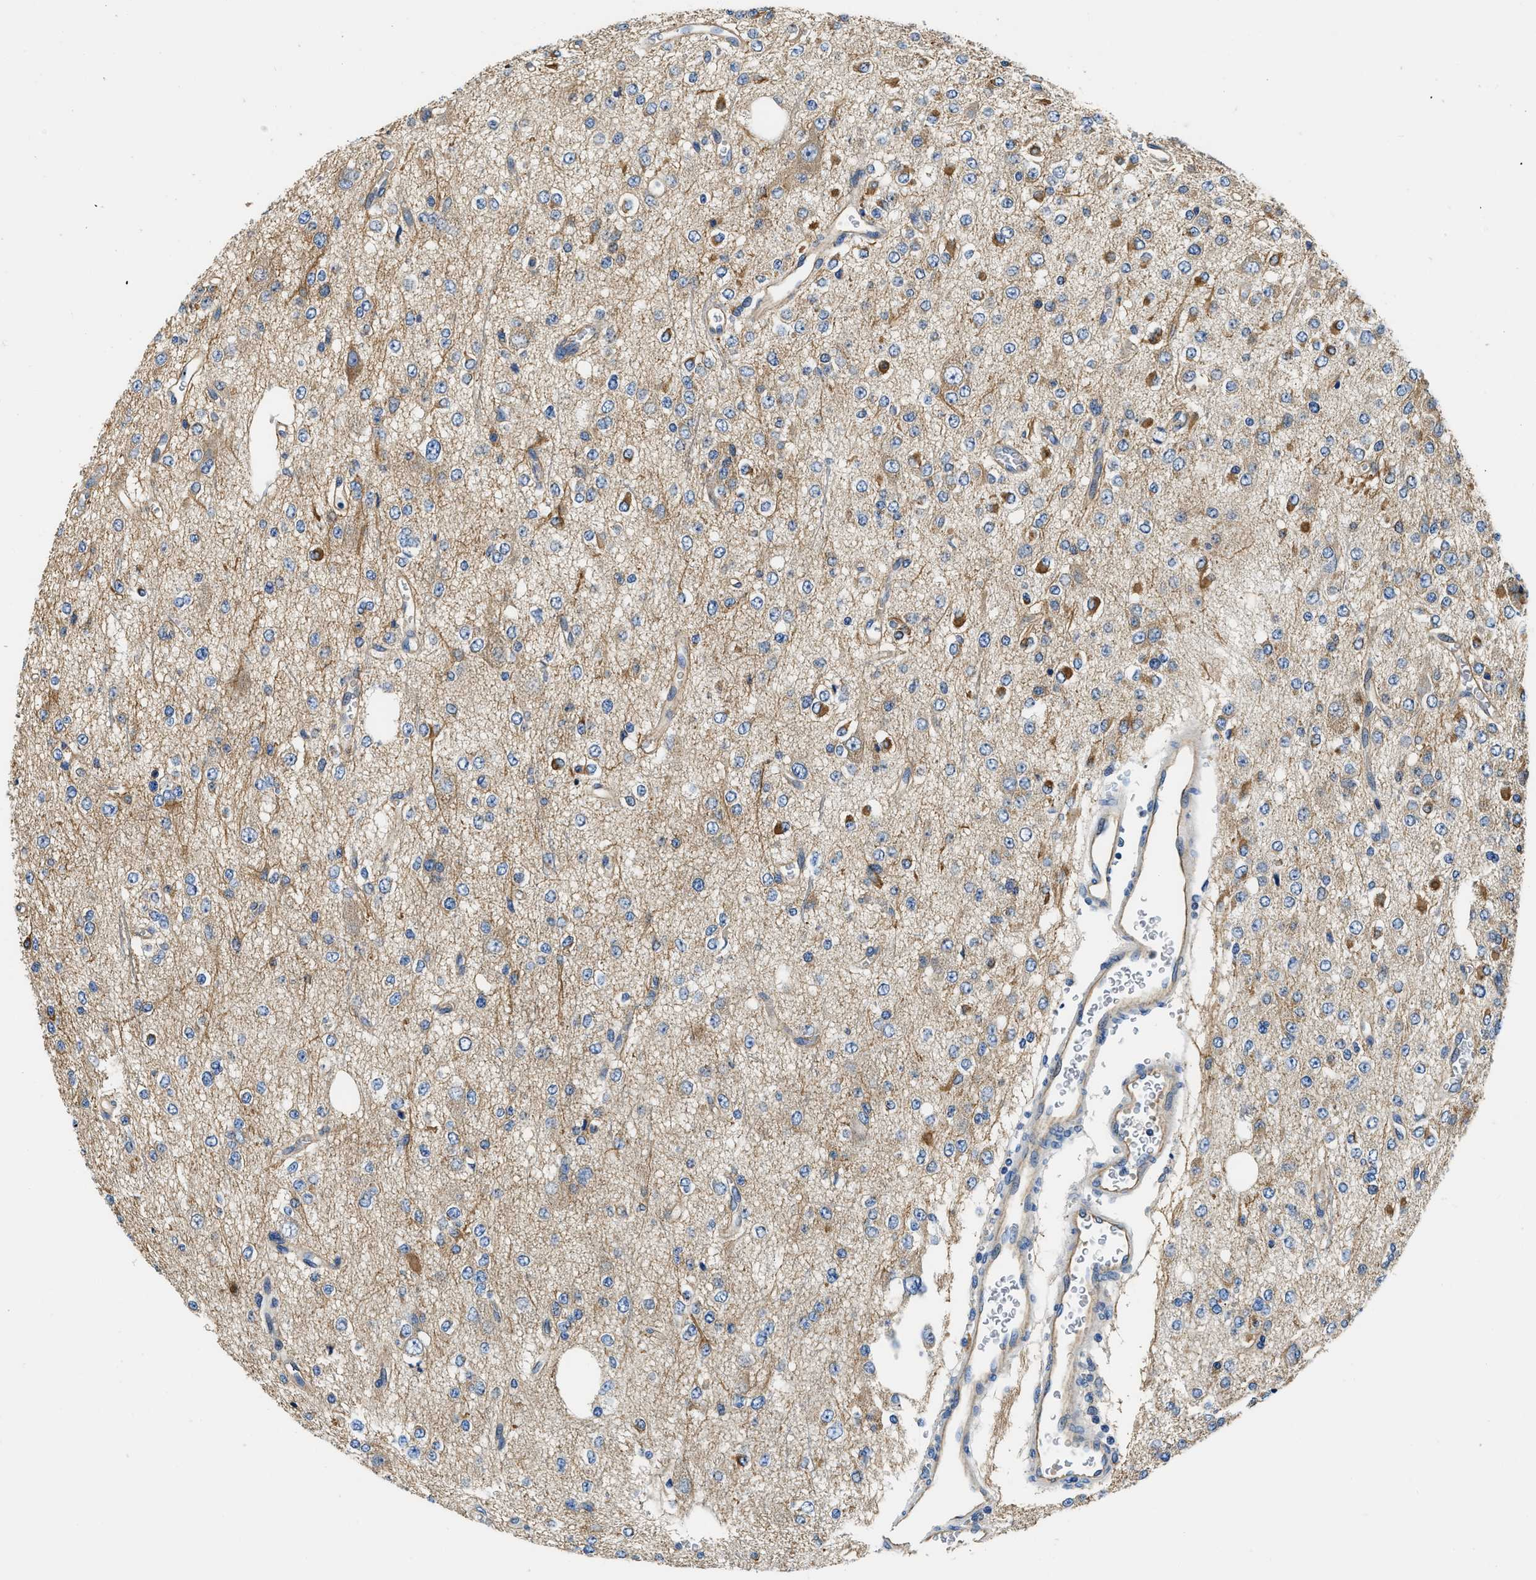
{"staining": {"intensity": "moderate", "quantity": "<25%", "location": "cytoplasmic/membranous"}, "tissue": "glioma", "cell_type": "Tumor cells", "image_type": "cancer", "snomed": [{"axis": "morphology", "description": "Glioma, malignant, Low grade"}, {"axis": "topography", "description": "Brain"}], "caption": "Brown immunohistochemical staining in low-grade glioma (malignant) exhibits moderate cytoplasmic/membranous staining in about <25% of tumor cells. (DAB IHC with brightfield microscopy, high magnification).", "gene": "CSDE1", "patient": {"sex": "male", "age": 38}}